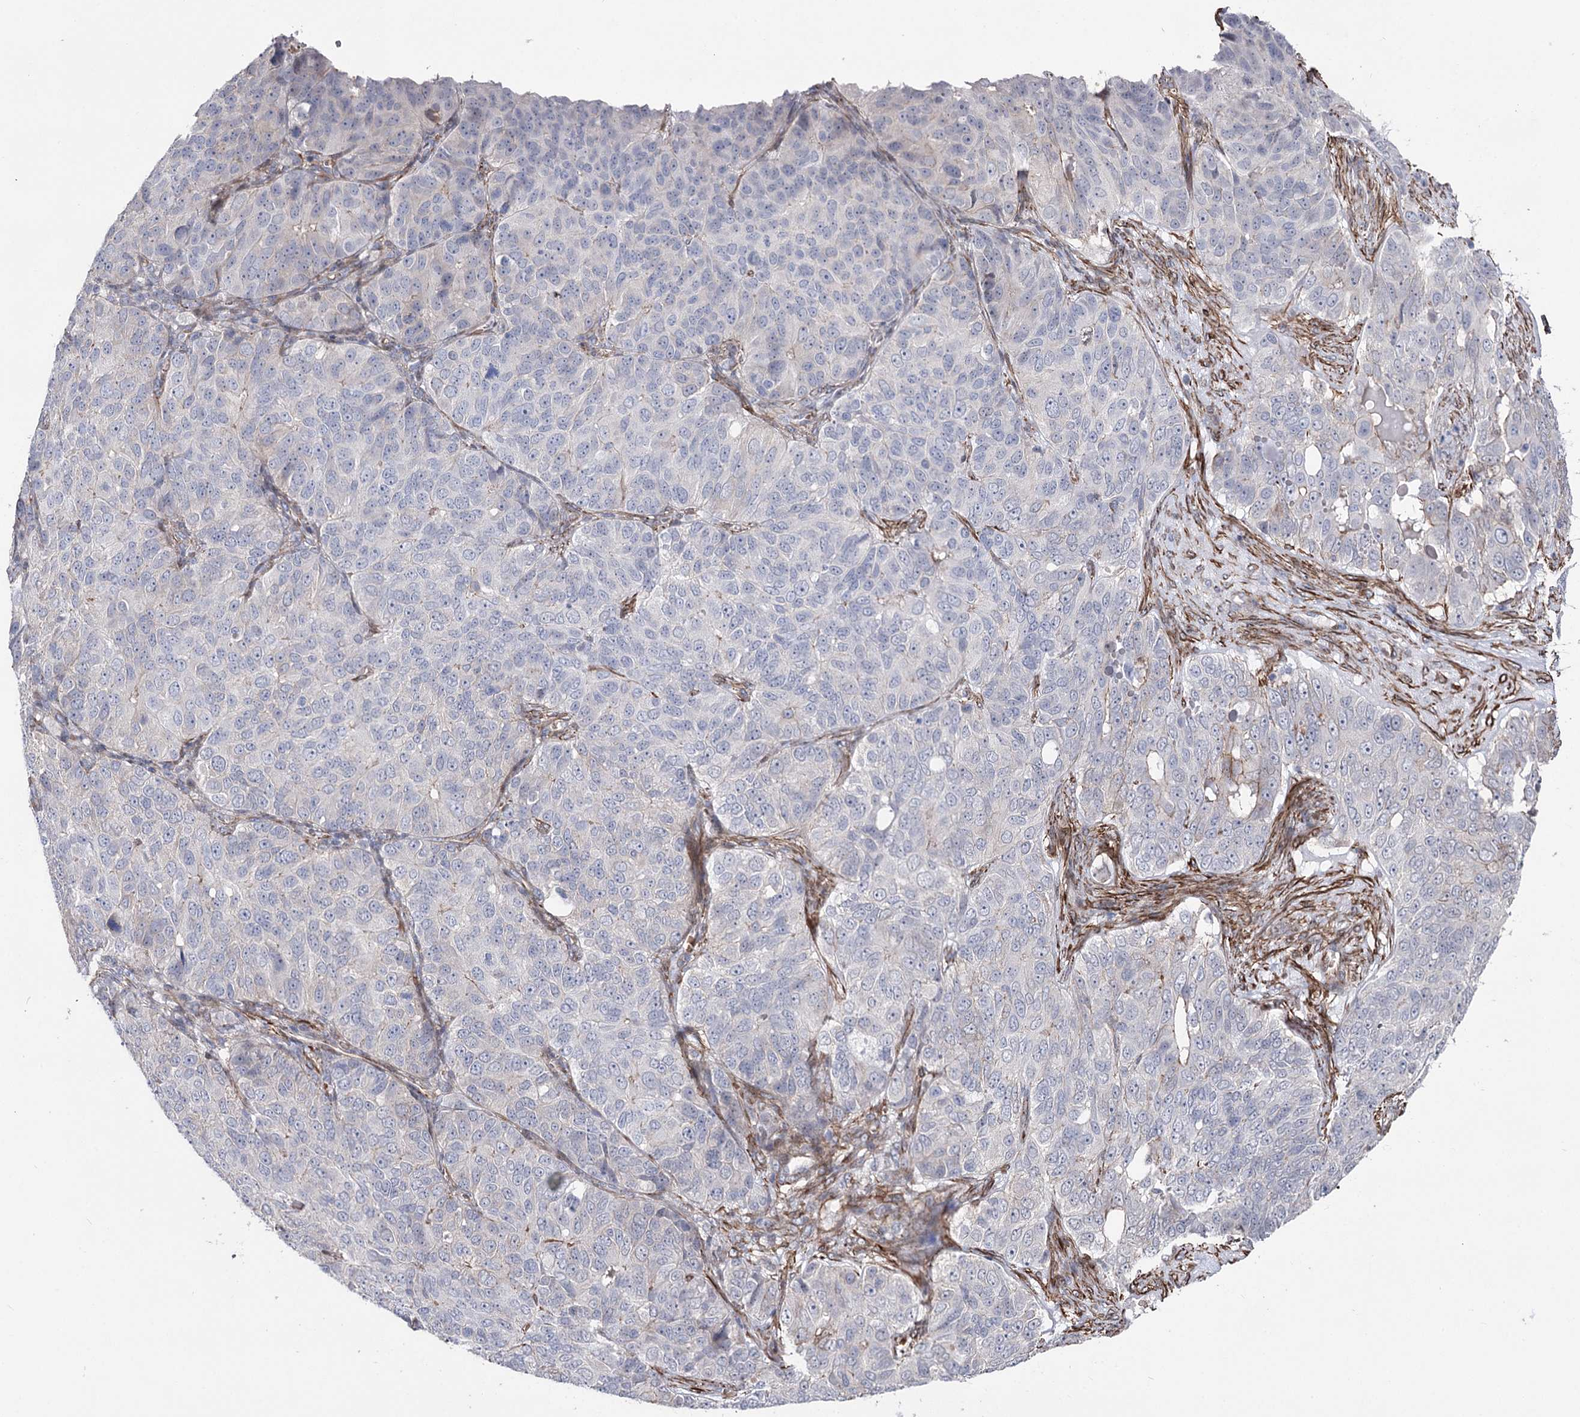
{"staining": {"intensity": "negative", "quantity": "none", "location": "none"}, "tissue": "ovarian cancer", "cell_type": "Tumor cells", "image_type": "cancer", "snomed": [{"axis": "morphology", "description": "Carcinoma, endometroid"}, {"axis": "topography", "description": "Ovary"}], "caption": "Immunohistochemistry of ovarian cancer (endometroid carcinoma) shows no positivity in tumor cells.", "gene": "ARHGAP20", "patient": {"sex": "female", "age": 51}}